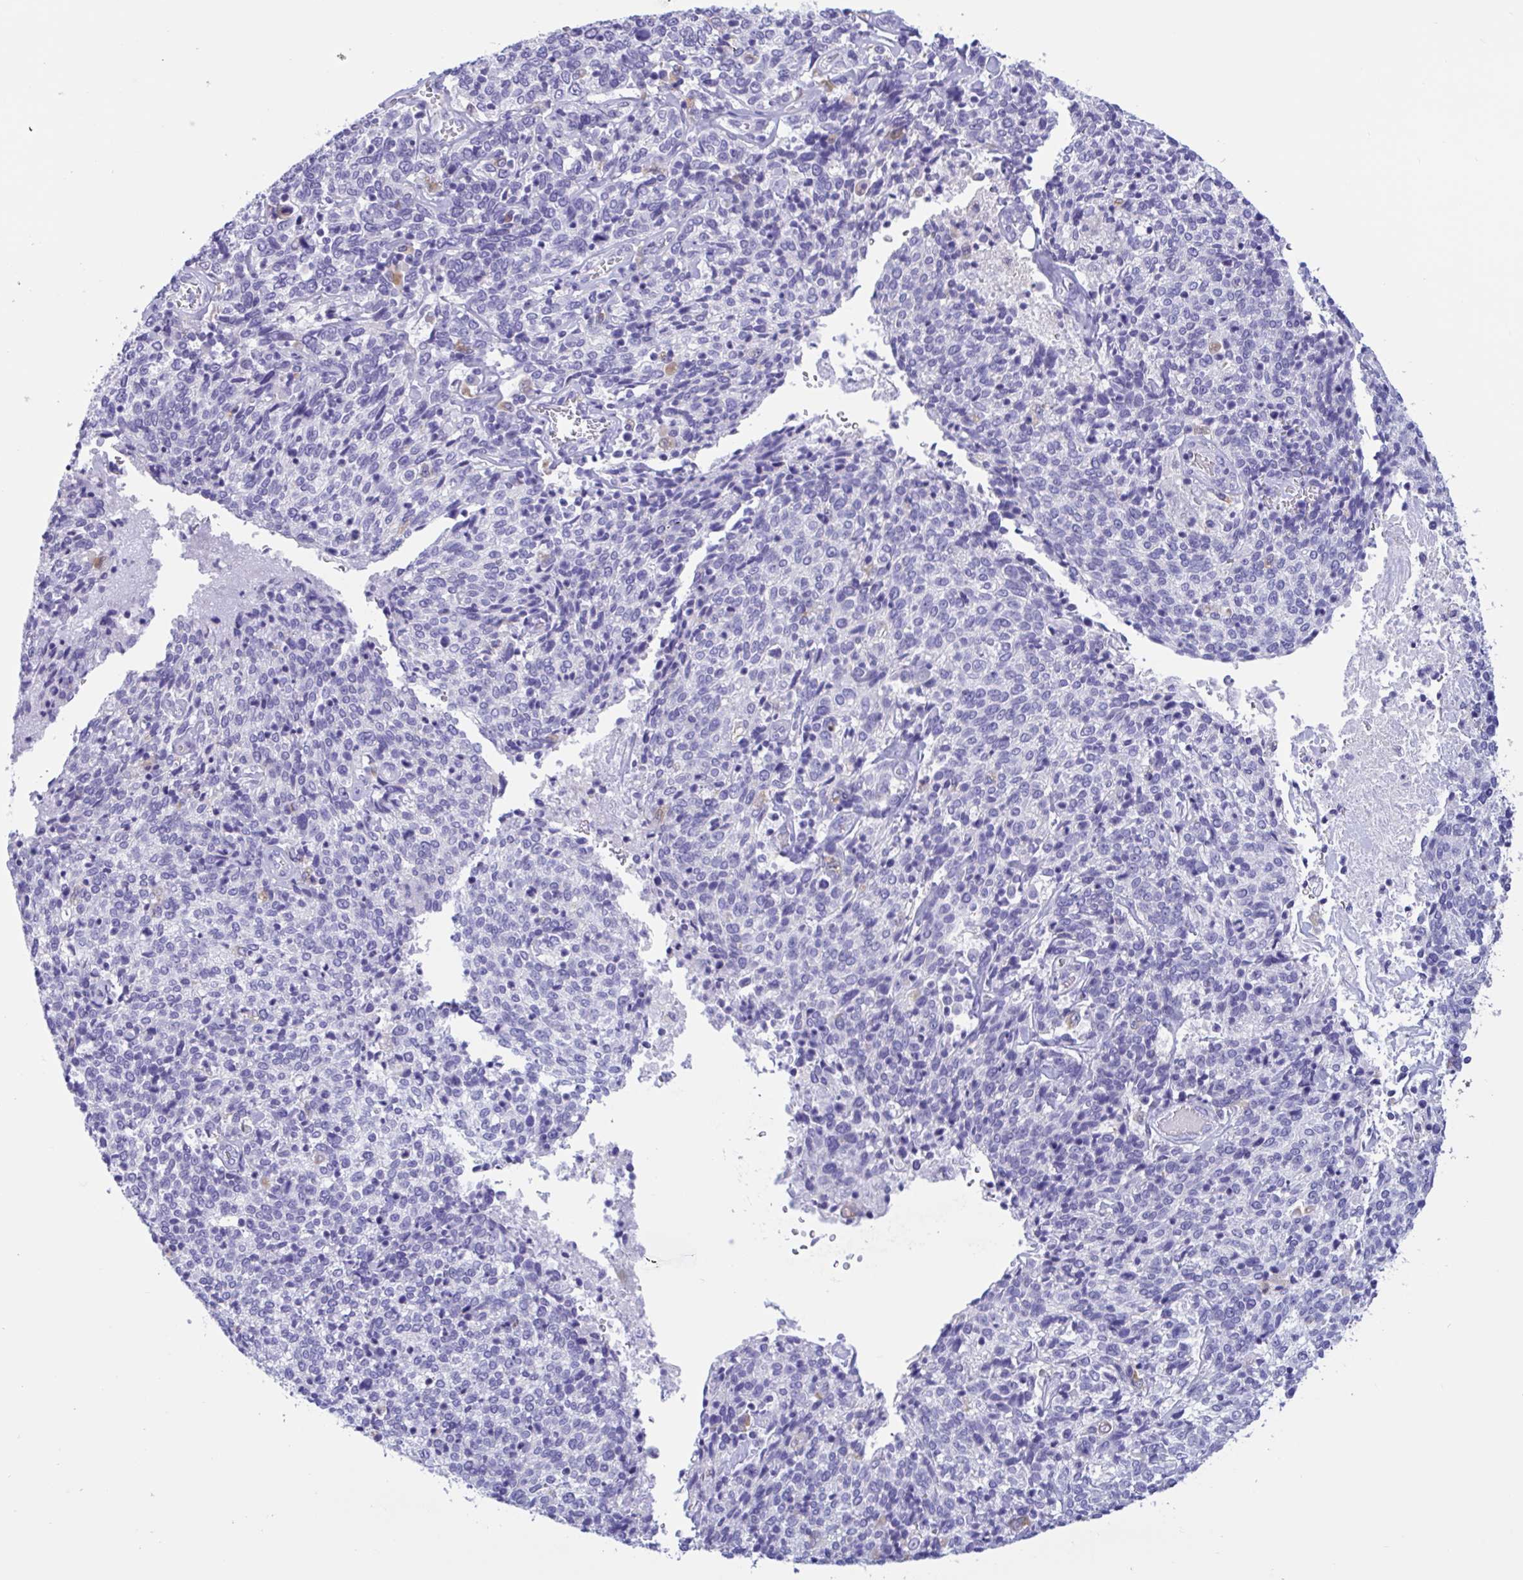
{"staining": {"intensity": "negative", "quantity": "none", "location": "none"}, "tissue": "cervical cancer", "cell_type": "Tumor cells", "image_type": "cancer", "snomed": [{"axis": "morphology", "description": "Squamous cell carcinoma, NOS"}, {"axis": "topography", "description": "Cervix"}], "caption": "IHC image of squamous cell carcinoma (cervical) stained for a protein (brown), which shows no positivity in tumor cells. Nuclei are stained in blue.", "gene": "RPL22L1", "patient": {"sex": "female", "age": 46}}